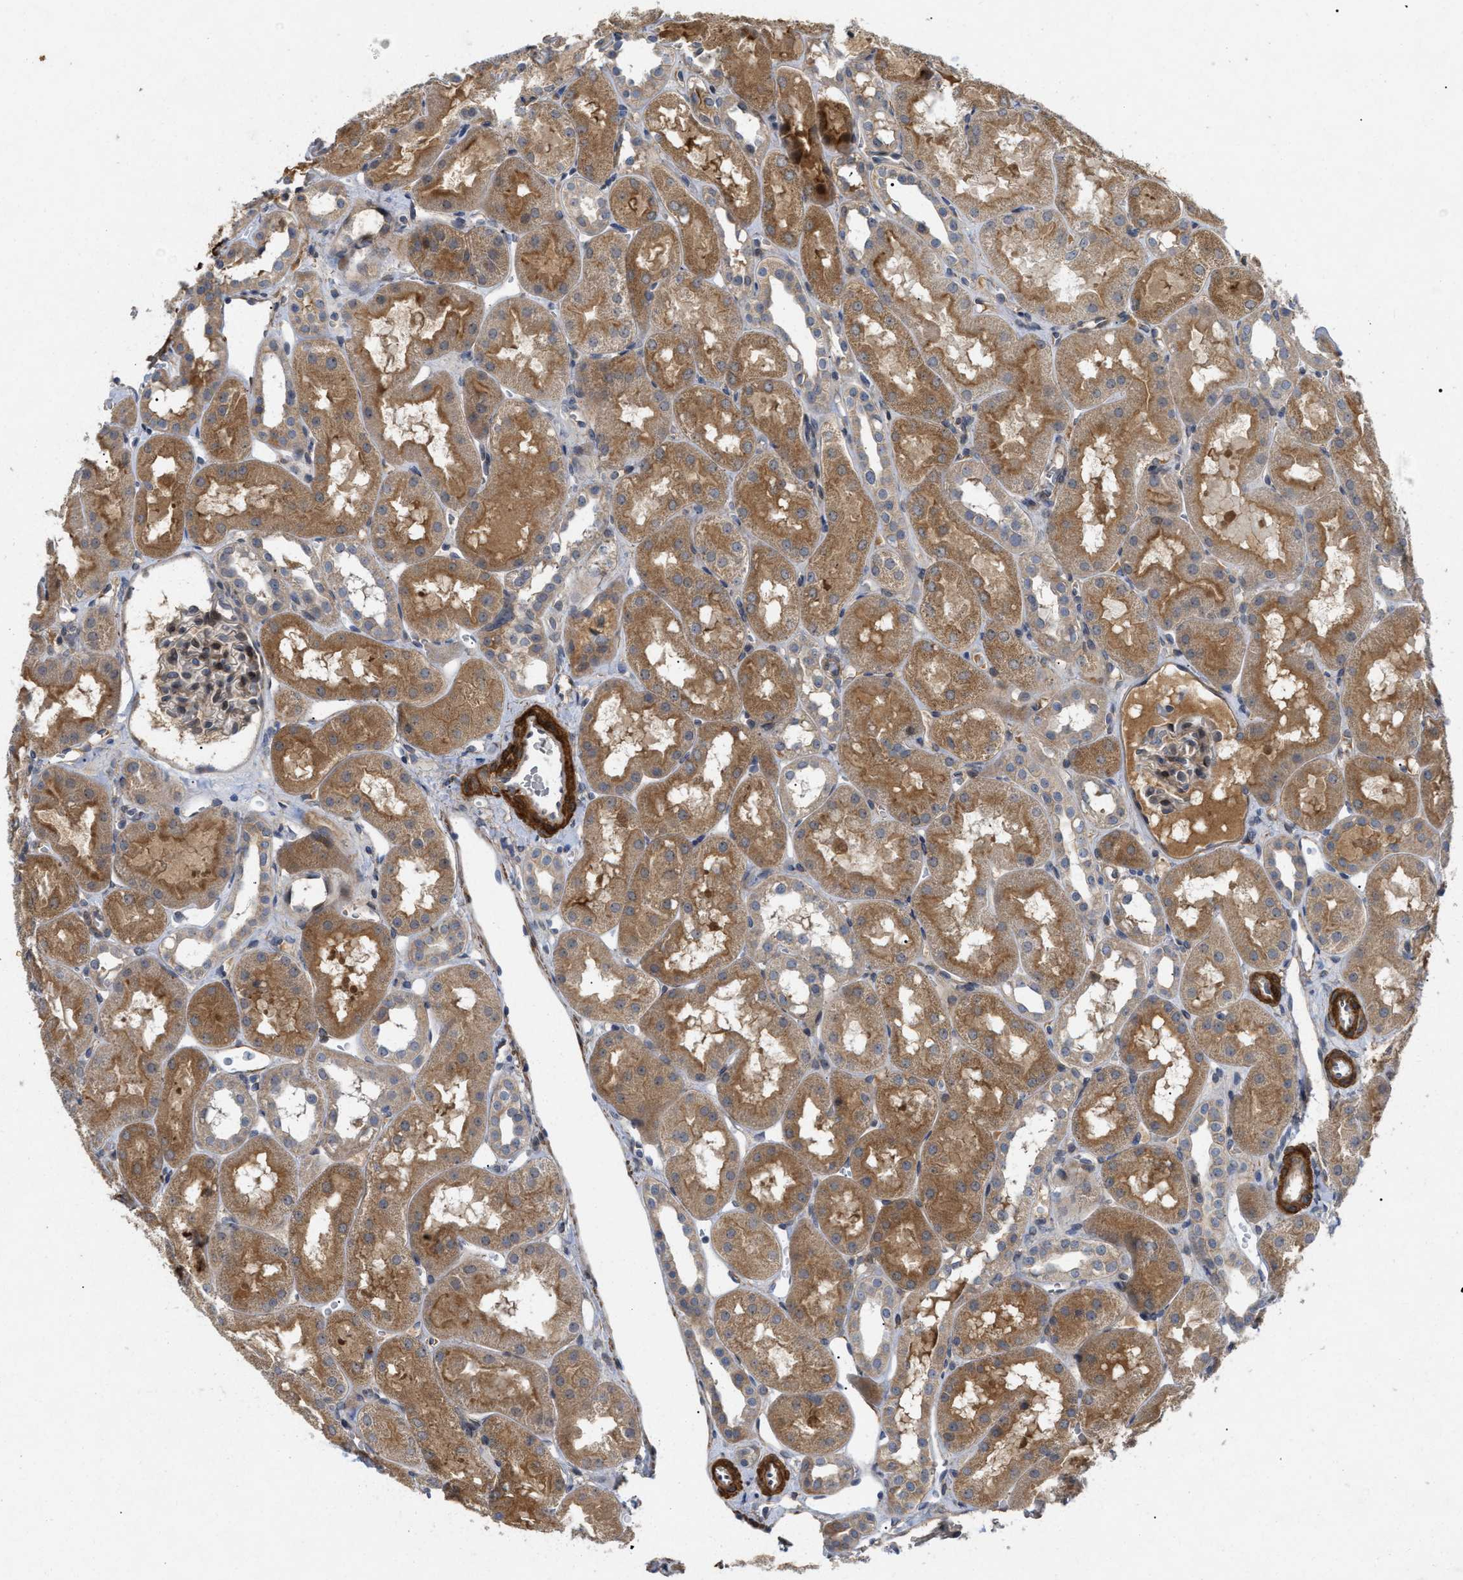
{"staining": {"intensity": "weak", "quantity": ">75%", "location": "cytoplasmic/membranous"}, "tissue": "kidney", "cell_type": "Cells in glomeruli", "image_type": "normal", "snomed": [{"axis": "morphology", "description": "Normal tissue, NOS"}, {"axis": "topography", "description": "Kidney"}, {"axis": "topography", "description": "Urinary bladder"}], "caption": "An image of human kidney stained for a protein shows weak cytoplasmic/membranous brown staining in cells in glomeruli.", "gene": "ST6GALNAC6", "patient": {"sex": "male", "age": 16}}